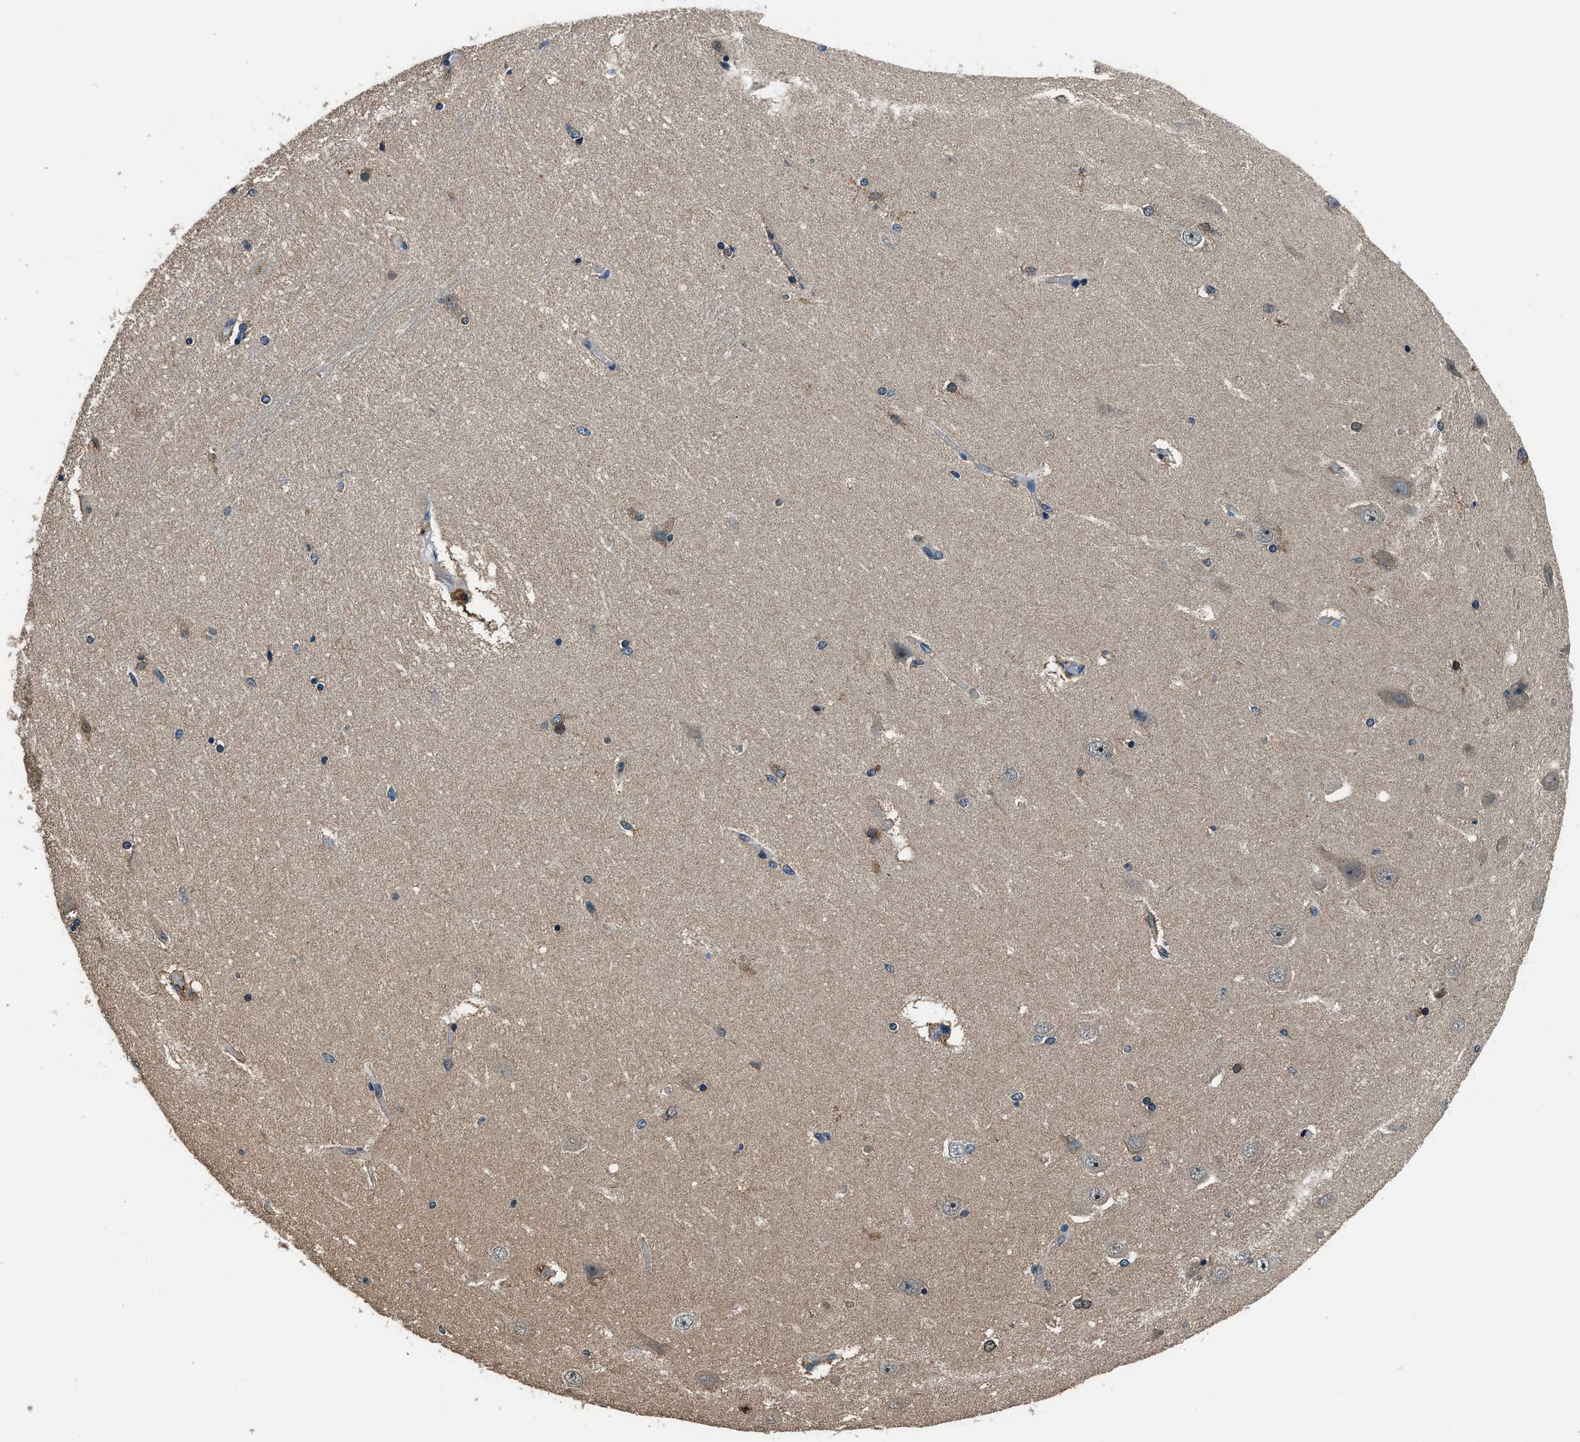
{"staining": {"intensity": "weak", "quantity": "25%-75%", "location": "nuclear"}, "tissue": "hippocampus", "cell_type": "Glial cells", "image_type": "normal", "snomed": [{"axis": "morphology", "description": "Normal tissue, NOS"}, {"axis": "topography", "description": "Hippocampus"}], "caption": "Immunohistochemistry histopathology image of benign hippocampus: human hippocampus stained using immunohistochemistry (IHC) reveals low levels of weak protein expression localized specifically in the nuclear of glial cells, appearing as a nuclear brown color.", "gene": "ARFGAP2", "patient": {"sex": "female", "age": 54}}